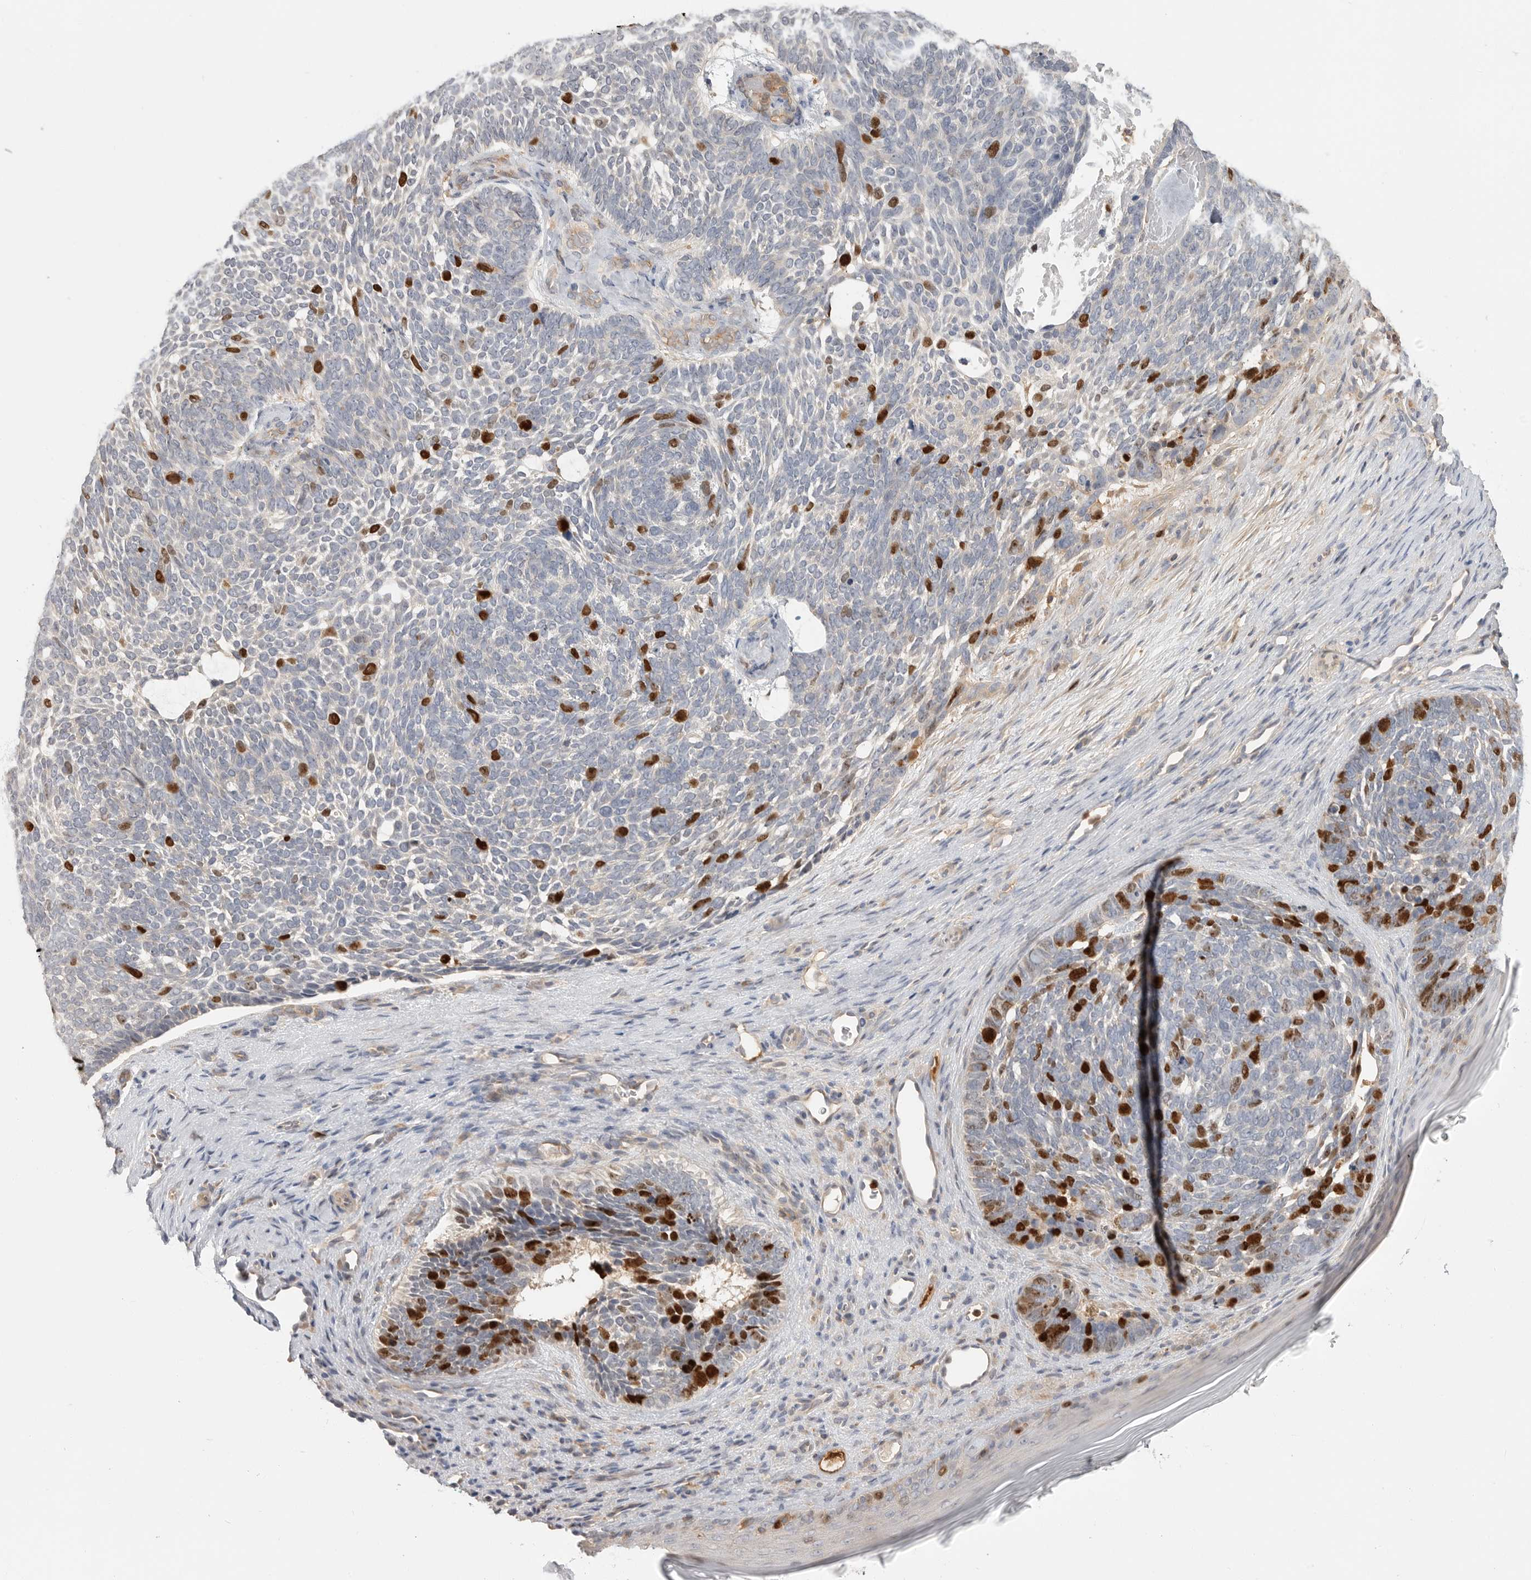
{"staining": {"intensity": "strong", "quantity": "<25%", "location": "nuclear"}, "tissue": "skin cancer", "cell_type": "Tumor cells", "image_type": "cancer", "snomed": [{"axis": "morphology", "description": "Basal cell carcinoma"}, {"axis": "topography", "description": "Skin"}], "caption": "DAB immunohistochemical staining of human skin cancer (basal cell carcinoma) reveals strong nuclear protein expression in approximately <25% of tumor cells.", "gene": "TOP2A", "patient": {"sex": "female", "age": 85}}